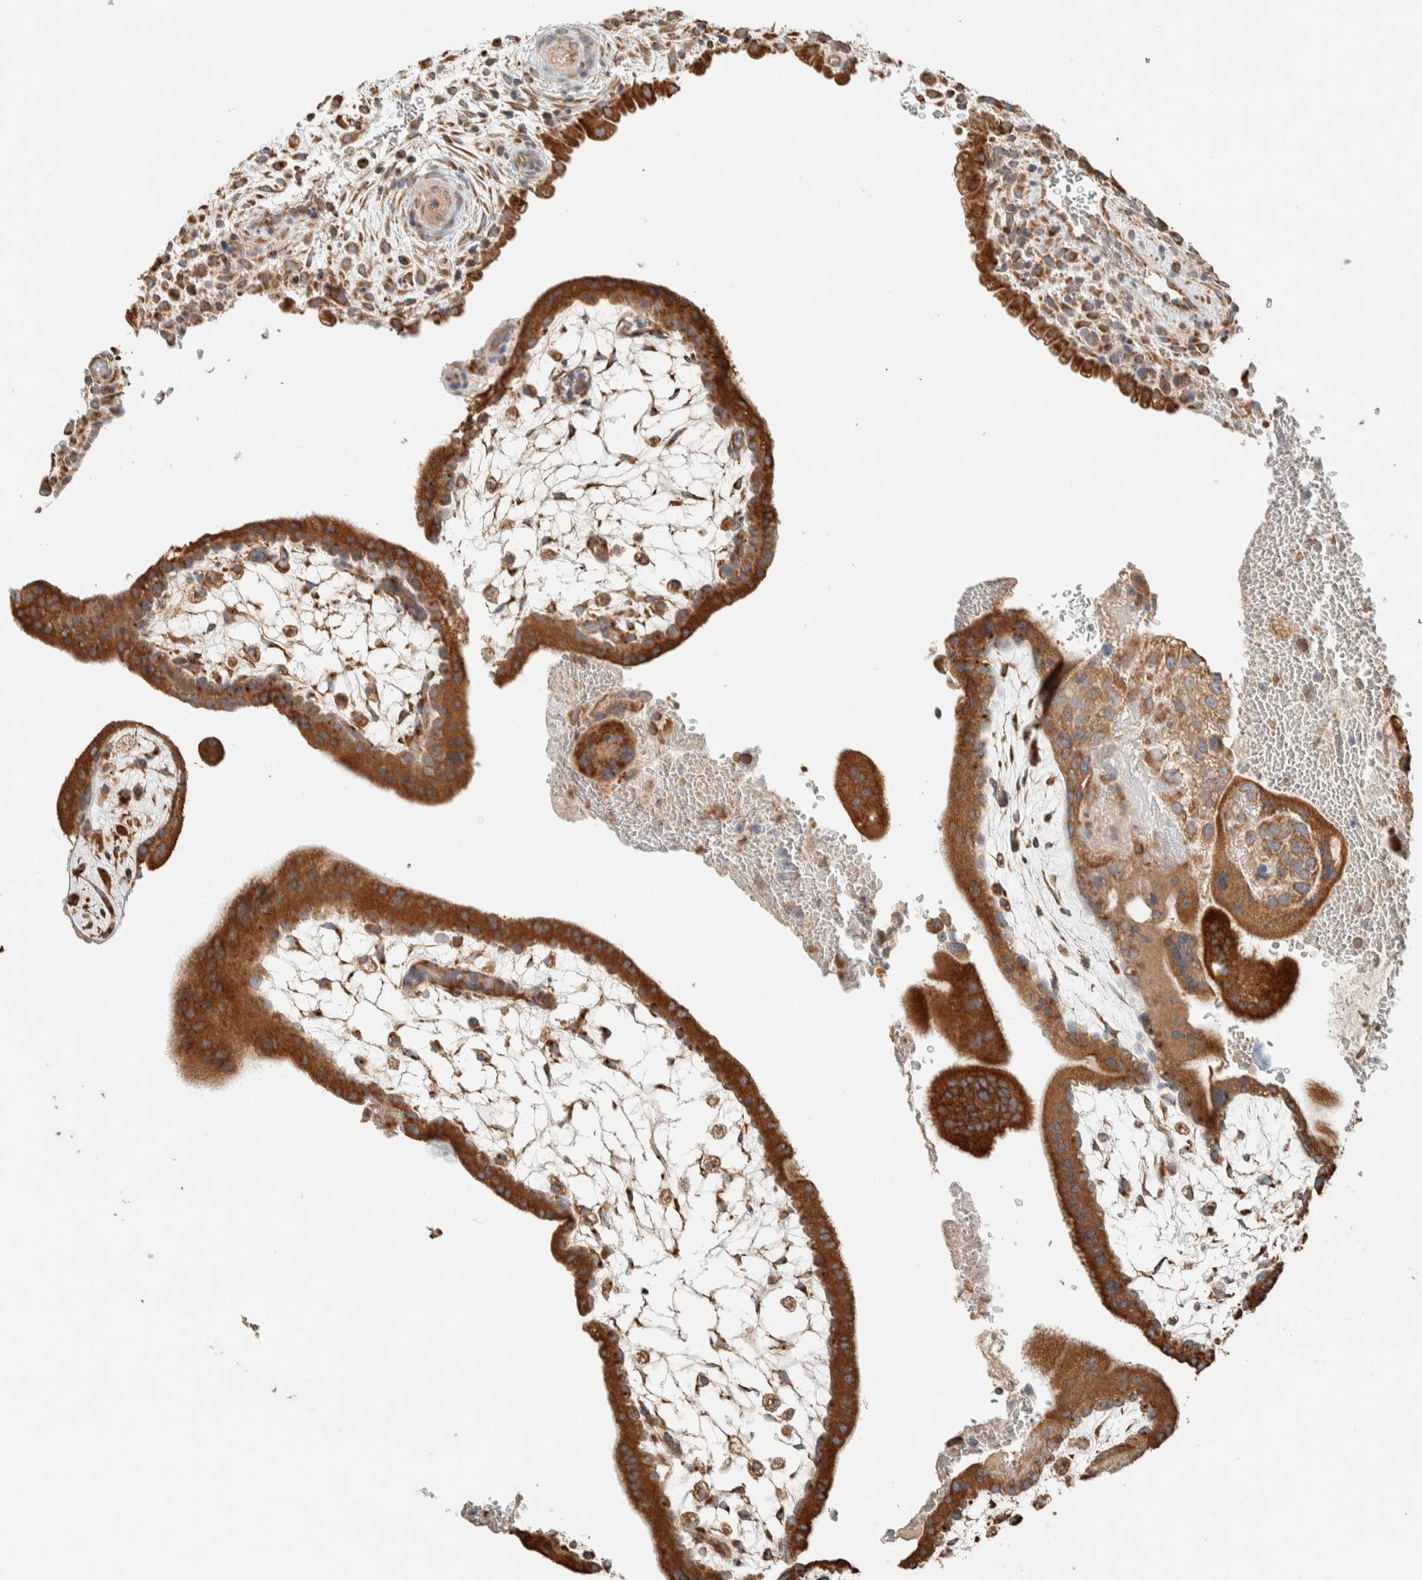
{"staining": {"intensity": "strong", "quantity": ">75%", "location": "cytoplasmic/membranous"}, "tissue": "placenta", "cell_type": "Trophoblastic cells", "image_type": "normal", "snomed": [{"axis": "morphology", "description": "Normal tissue, NOS"}, {"axis": "topography", "description": "Placenta"}], "caption": "This histopathology image demonstrates immunohistochemistry (IHC) staining of unremarkable human placenta, with high strong cytoplasmic/membranous staining in about >75% of trophoblastic cells.", "gene": "RAB11FIP1", "patient": {"sex": "female", "age": 35}}